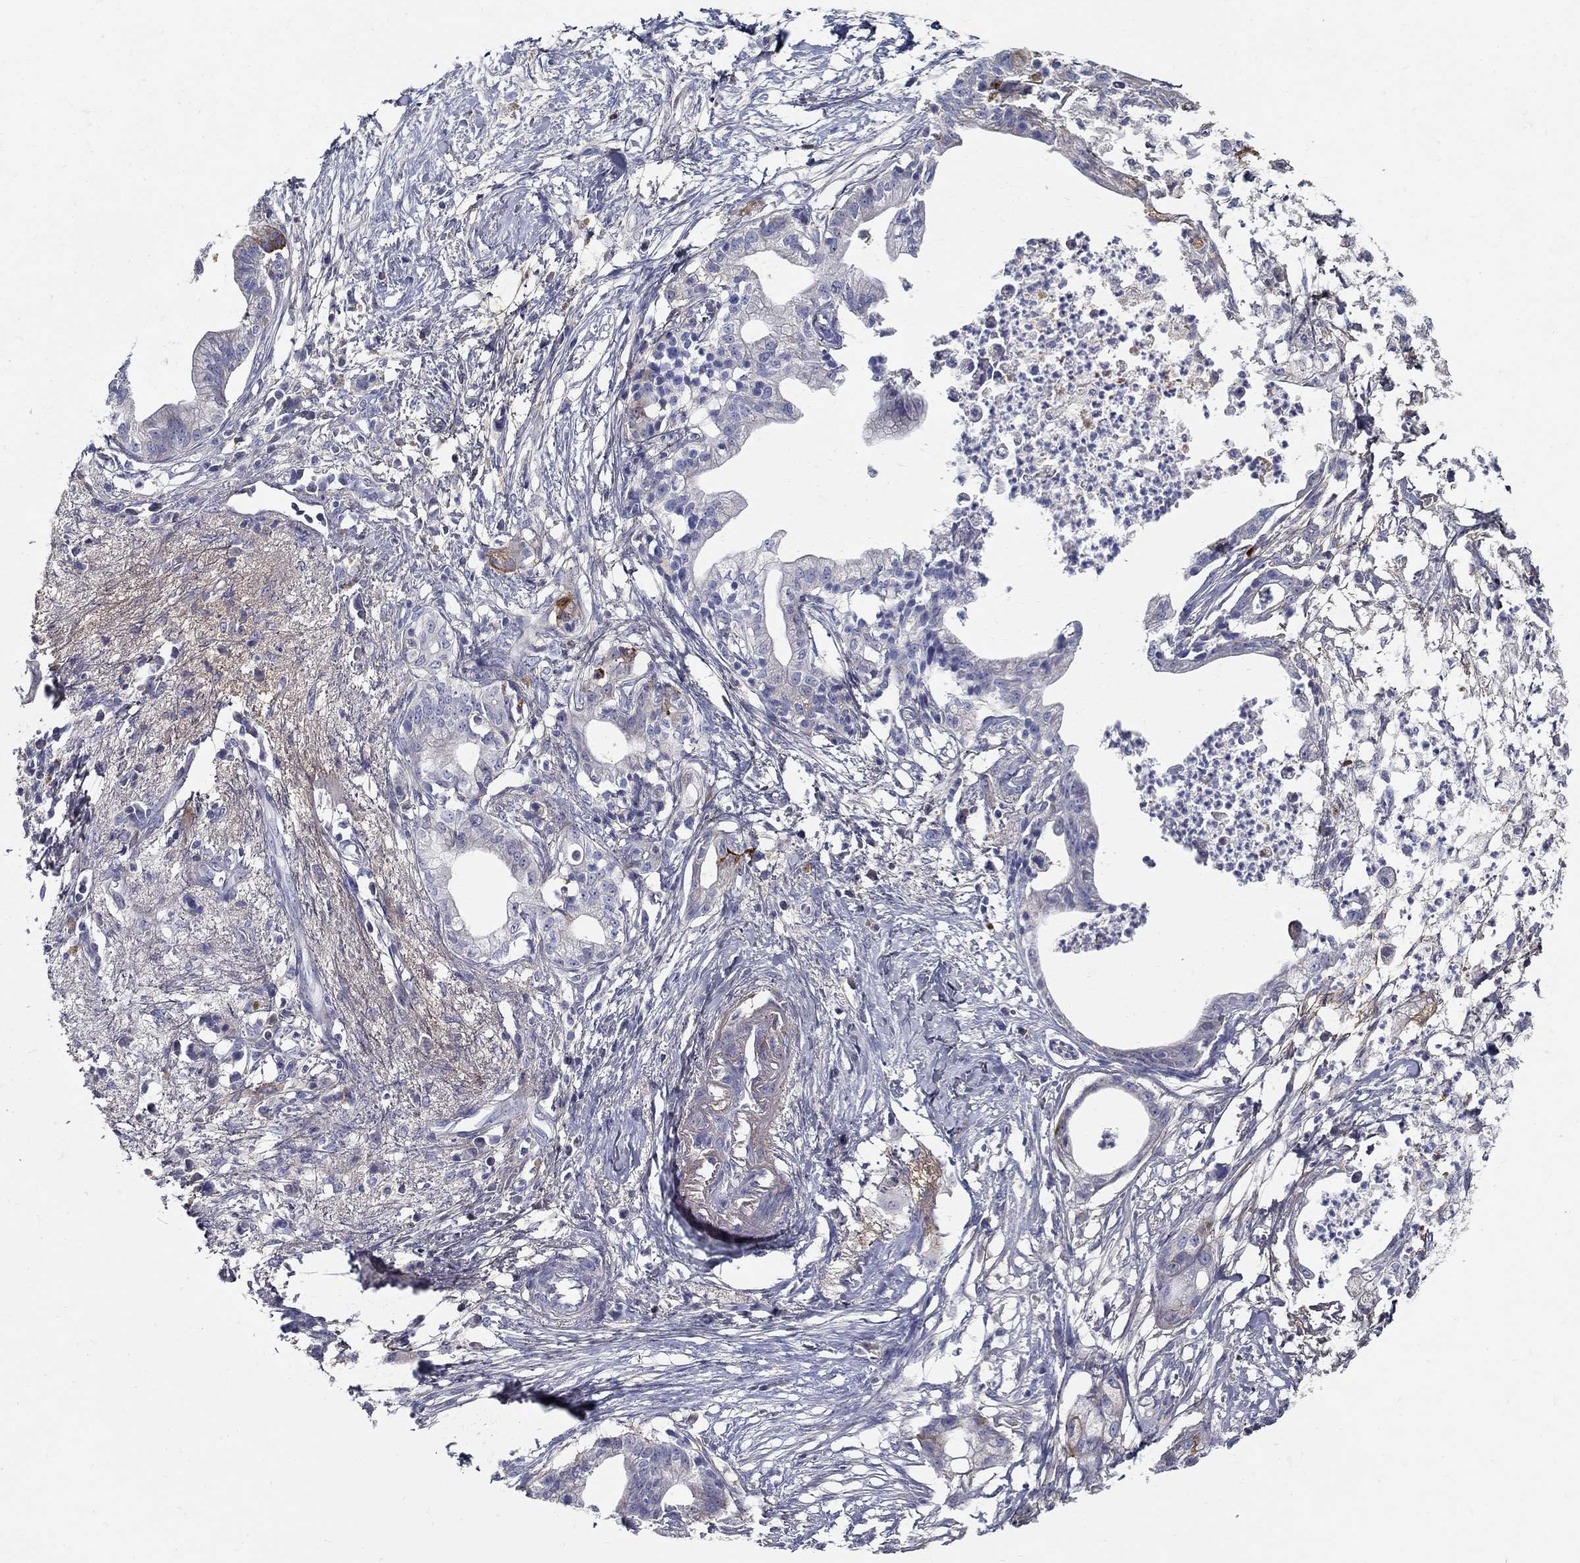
{"staining": {"intensity": "negative", "quantity": "none", "location": "none"}, "tissue": "pancreatic cancer", "cell_type": "Tumor cells", "image_type": "cancer", "snomed": [{"axis": "morphology", "description": "Normal tissue, NOS"}, {"axis": "morphology", "description": "Adenocarcinoma, NOS"}, {"axis": "topography", "description": "Pancreas"}], "caption": "Immunohistochemistry (IHC) of pancreatic cancer (adenocarcinoma) shows no staining in tumor cells. The staining was performed using DAB to visualize the protein expression in brown, while the nuclei were stained in blue with hematoxylin (Magnification: 20x).", "gene": "TGFBI", "patient": {"sex": "female", "age": 58}}